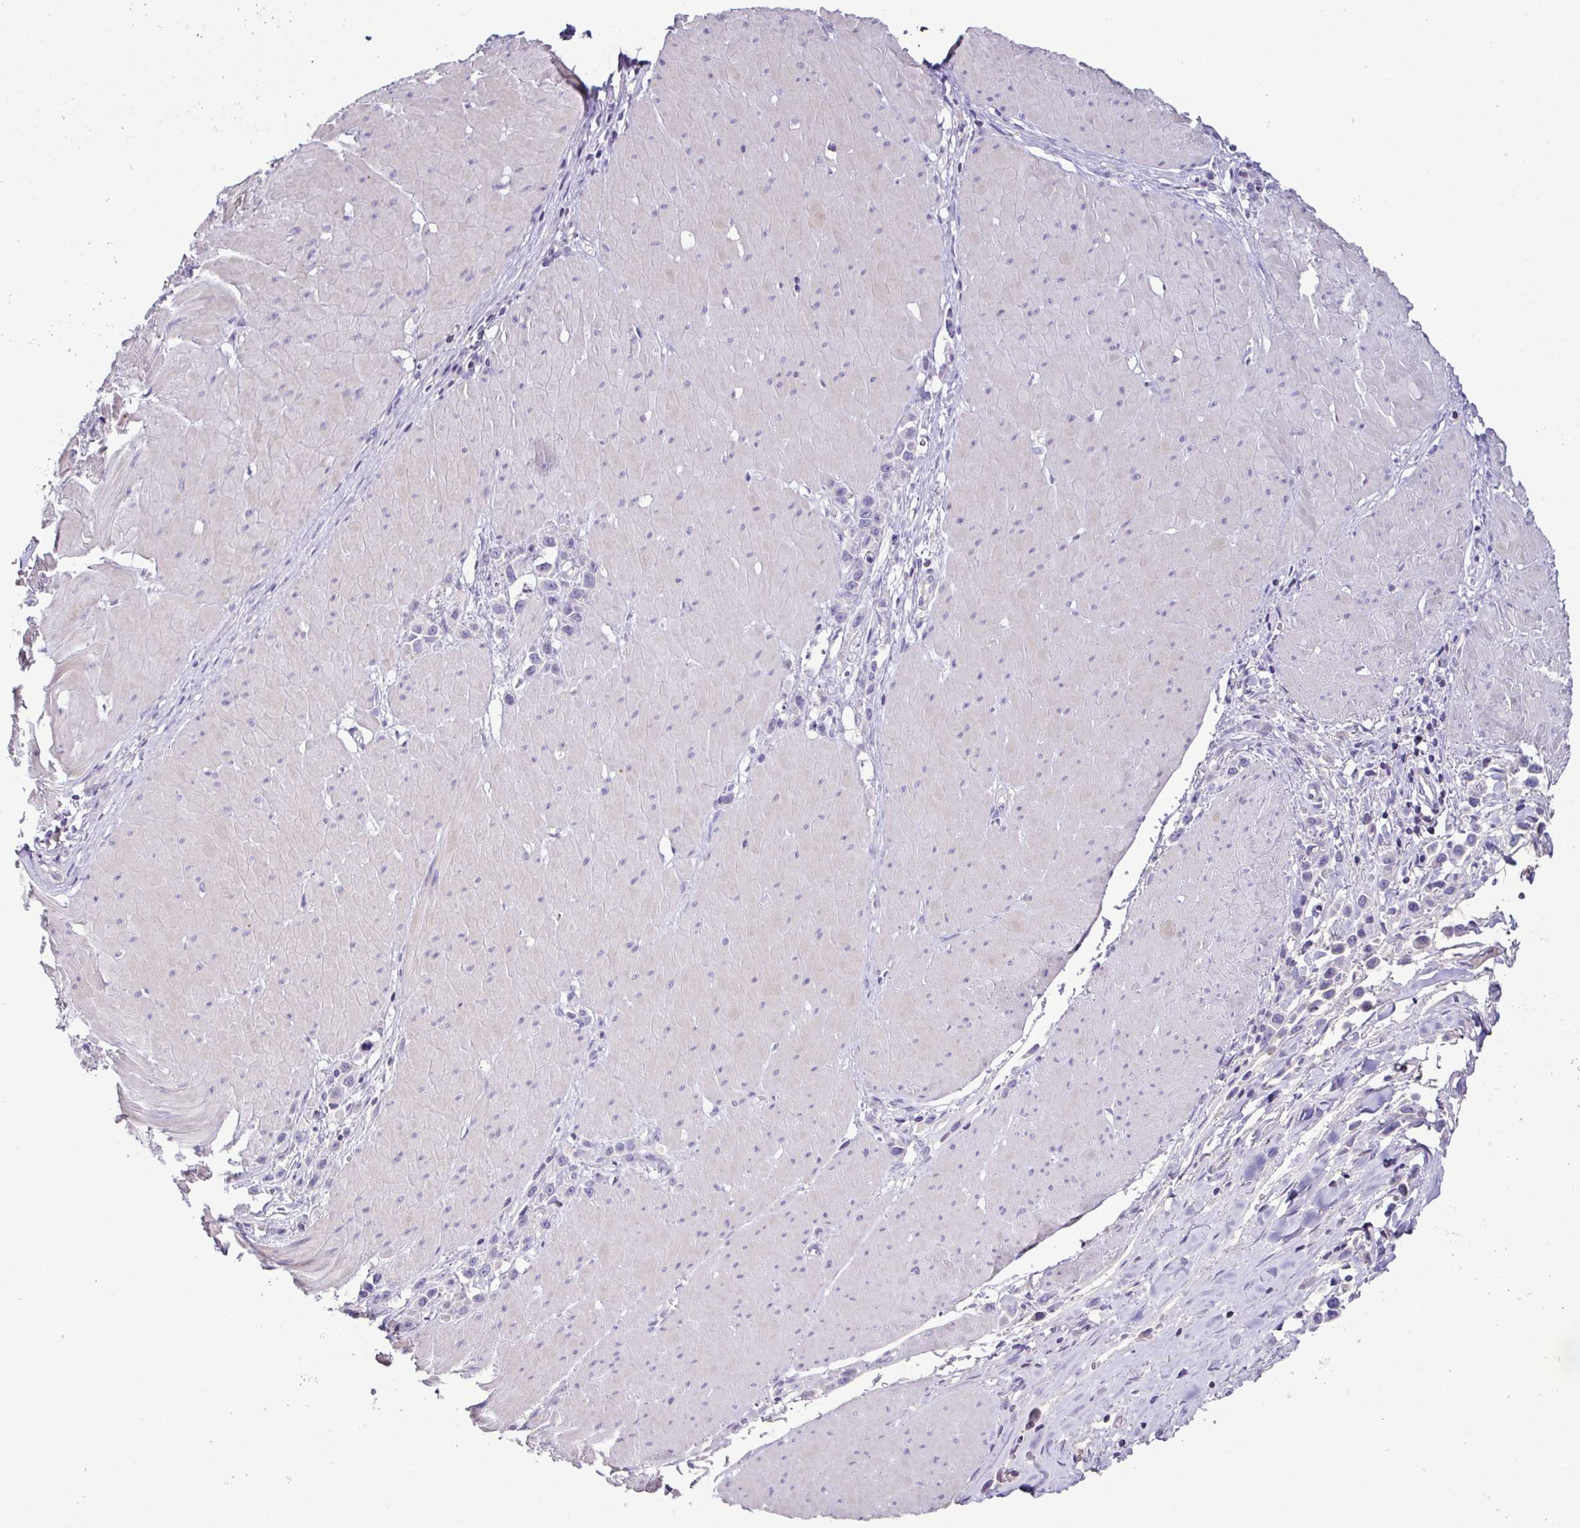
{"staining": {"intensity": "negative", "quantity": "none", "location": "none"}, "tissue": "stomach cancer", "cell_type": "Tumor cells", "image_type": "cancer", "snomed": [{"axis": "morphology", "description": "Adenocarcinoma, NOS"}, {"axis": "topography", "description": "Stomach"}], "caption": "Immunohistochemistry (IHC) micrograph of adenocarcinoma (stomach) stained for a protein (brown), which reveals no positivity in tumor cells.", "gene": "MARCO", "patient": {"sex": "male", "age": 47}}